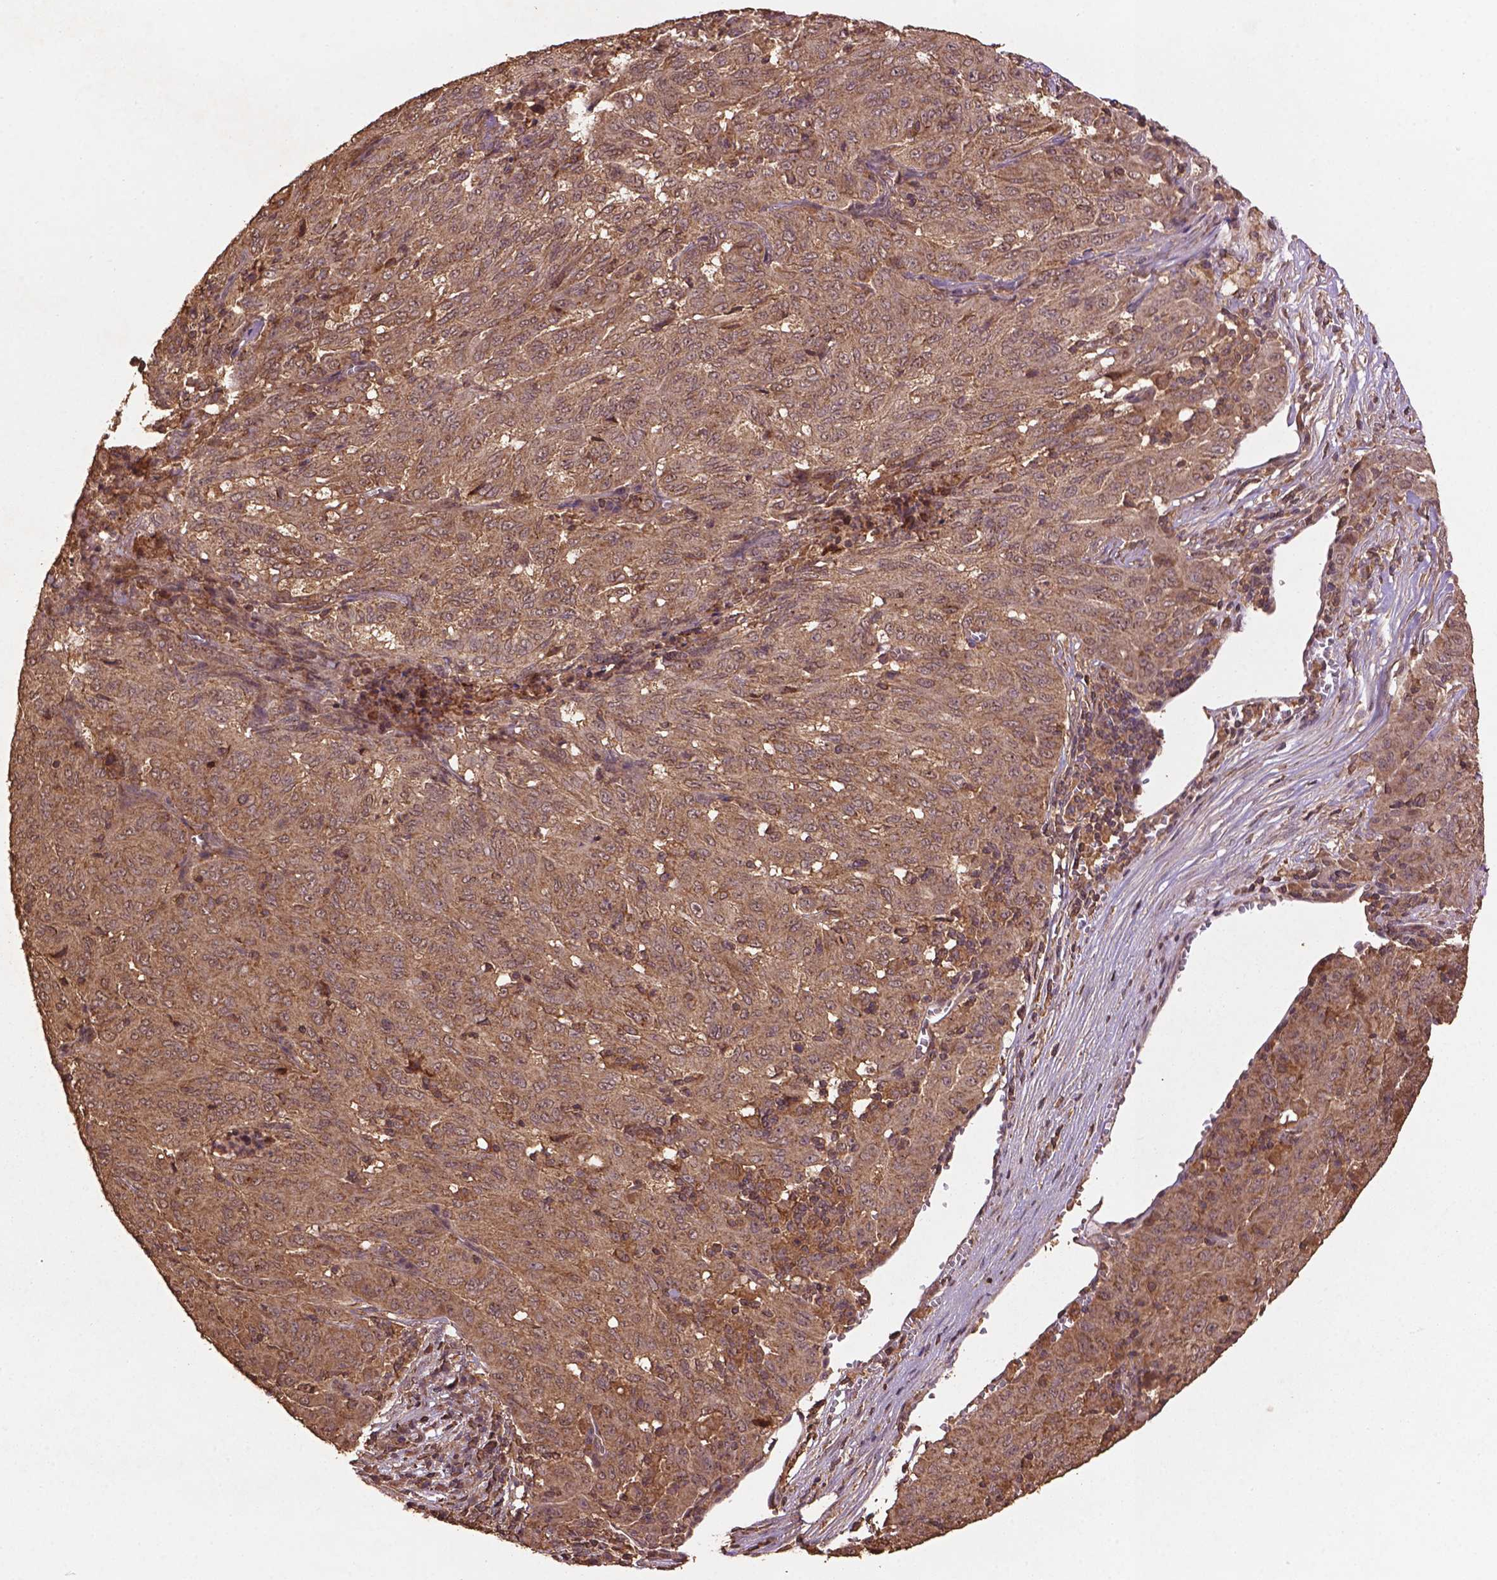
{"staining": {"intensity": "weak", "quantity": ">75%", "location": "cytoplasmic/membranous"}, "tissue": "pancreatic cancer", "cell_type": "Tumor cells", "image_type": "cancer", "snomed": [{"axis": "morphology", "description": "Adenocarcinoma, NOS"}, {"axis": "topography", "description": "Pancreas"}], "caption": "Adenocarcinoma (pancreatic) stained with DAB (3,3'-diaminobenzidine) immunohistochemistry reveals low levels of weak cytoplasmic/membranous positivity in approximately >75% of tumor cells. (brown staining indicates protein expression, while blue staining denotes nuclei).", "gene": "BABAM1", "patient": {"sex": "male", "age": 63}}